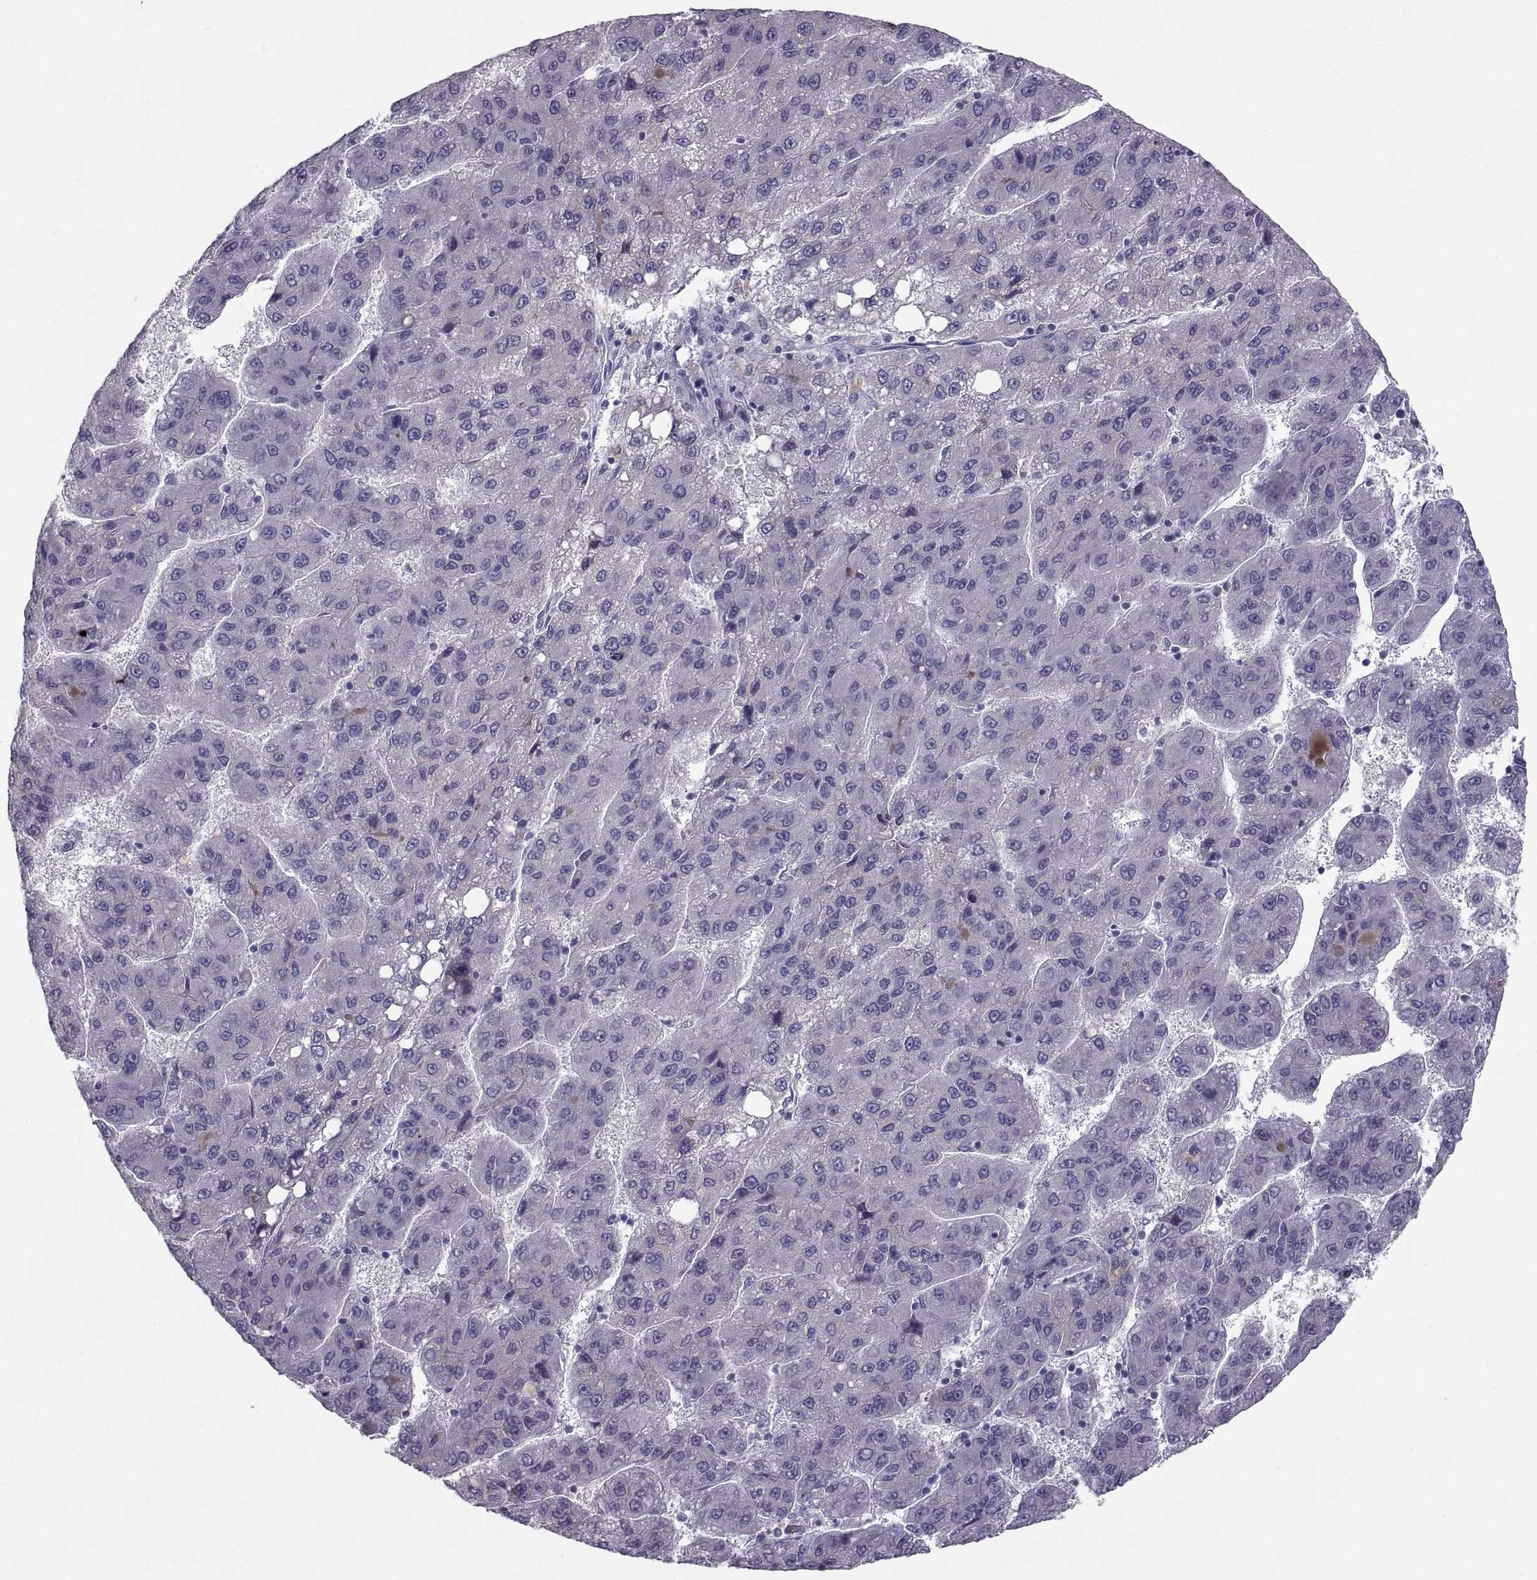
{"staining": {"intensity": "negative", "quantity": "none", "location": "none"}, "tissue": "liver cancer", "cell_type": "Tumor cells", "image_type": "cancer", "snomed": [{"axis": "morphology", "description": "Carcinoma, Hepatocellular, NOS"}, {"axis": "topography", "description": "Liver"}], "caption": "This is an immunohistochemistry (IHC) histopathology image of liver cancer. There is no staining in tumor cells.", "gene": "IGSF1", "patient": {"sex": "female", "age": 82}}